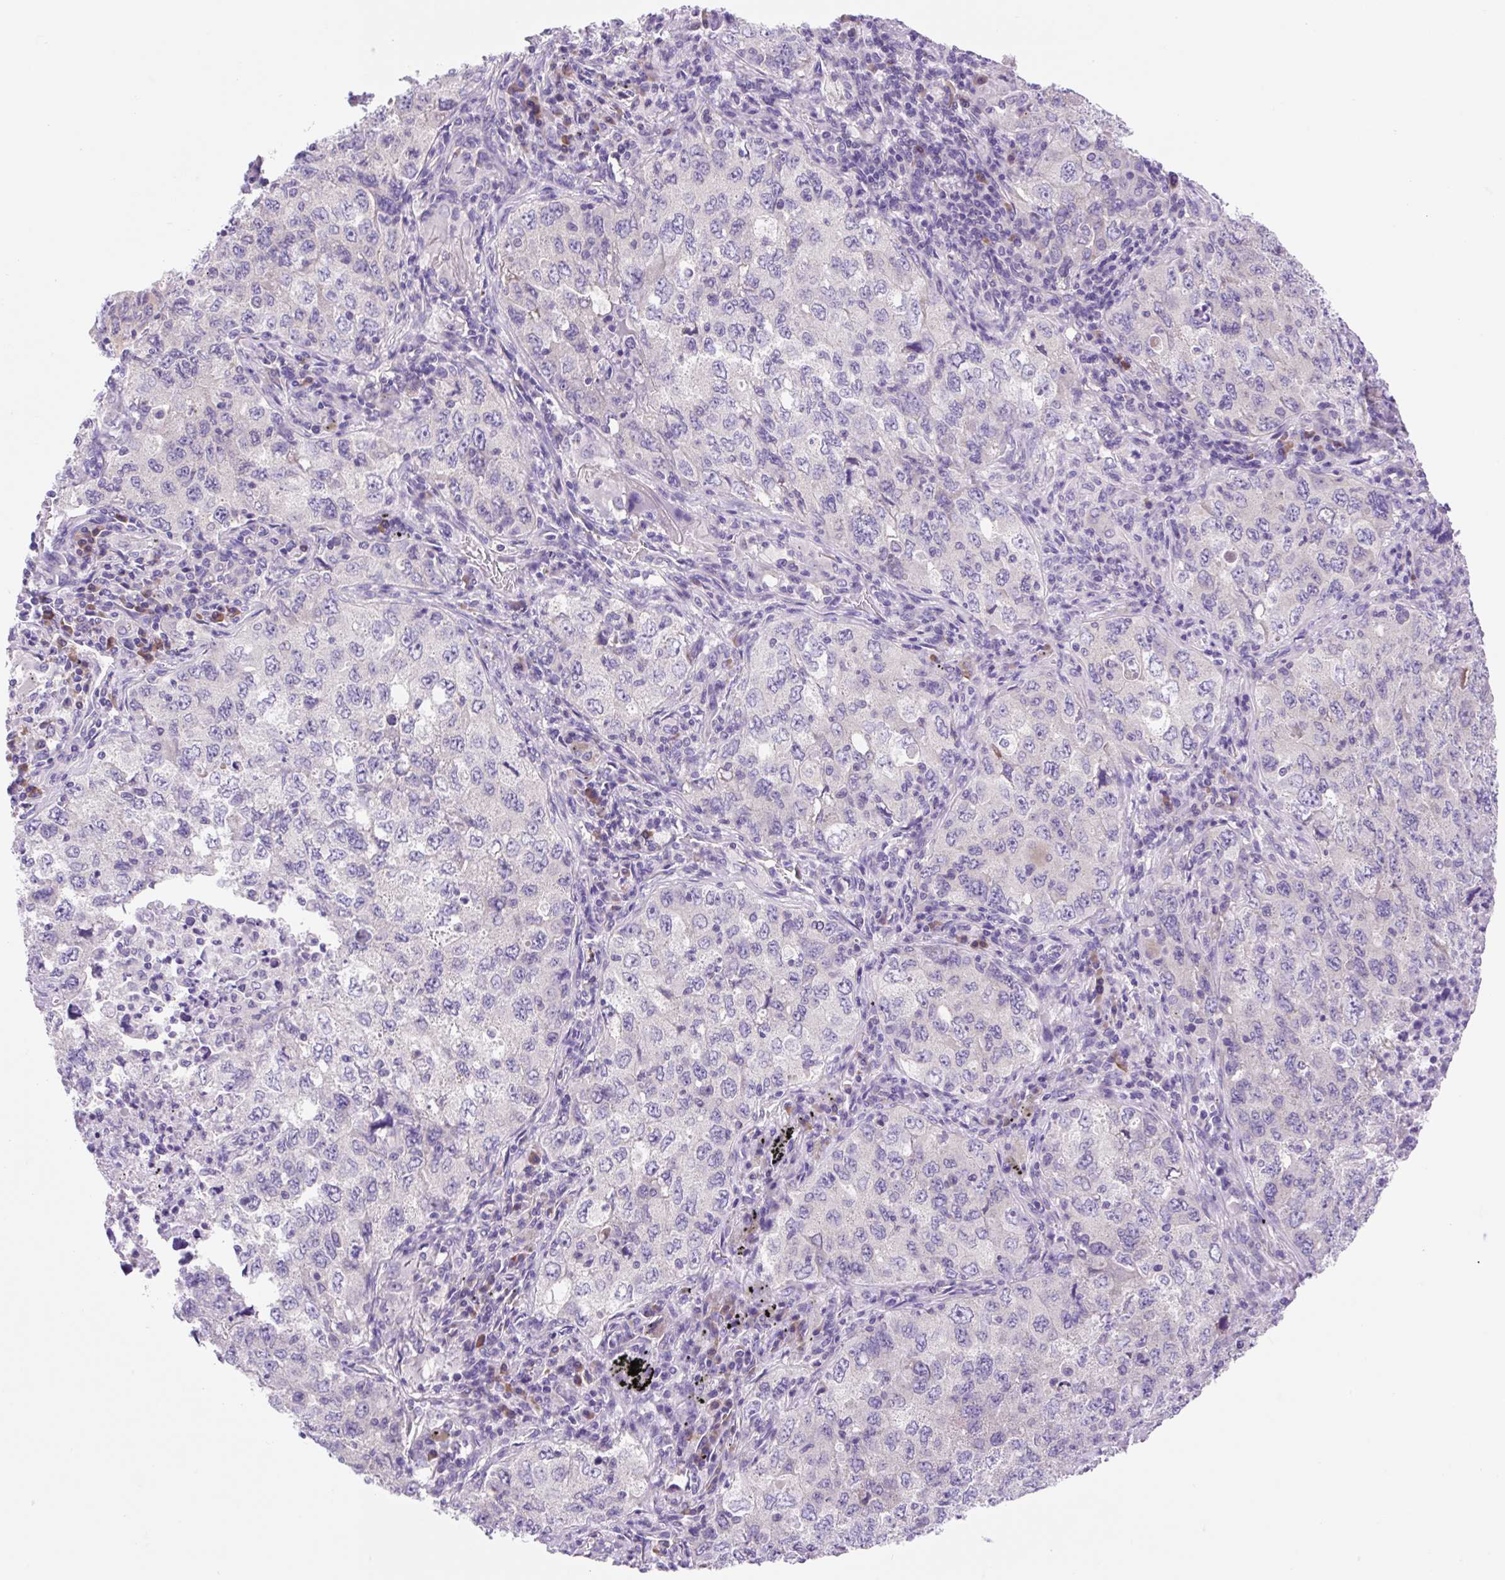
{"staining": {"intensity": "negative", "quantity": "none", "location": "none"}, "tissue": "lung cancer", "cell_type": "Tumor cells", "image_type": "cancer", "snomed": [{"axis": "morphology", "description": "Adenocarcinoma, NOS"}, {"axis": "topography", "description": "Lung"}], "caption": "This is a photomicrograph of IHC staining of lung cancer (adenocarcinoma), which shows no staining in tumor cells.", "gene": "CELF6", "patient": {"sex": "female", "age": 57}}